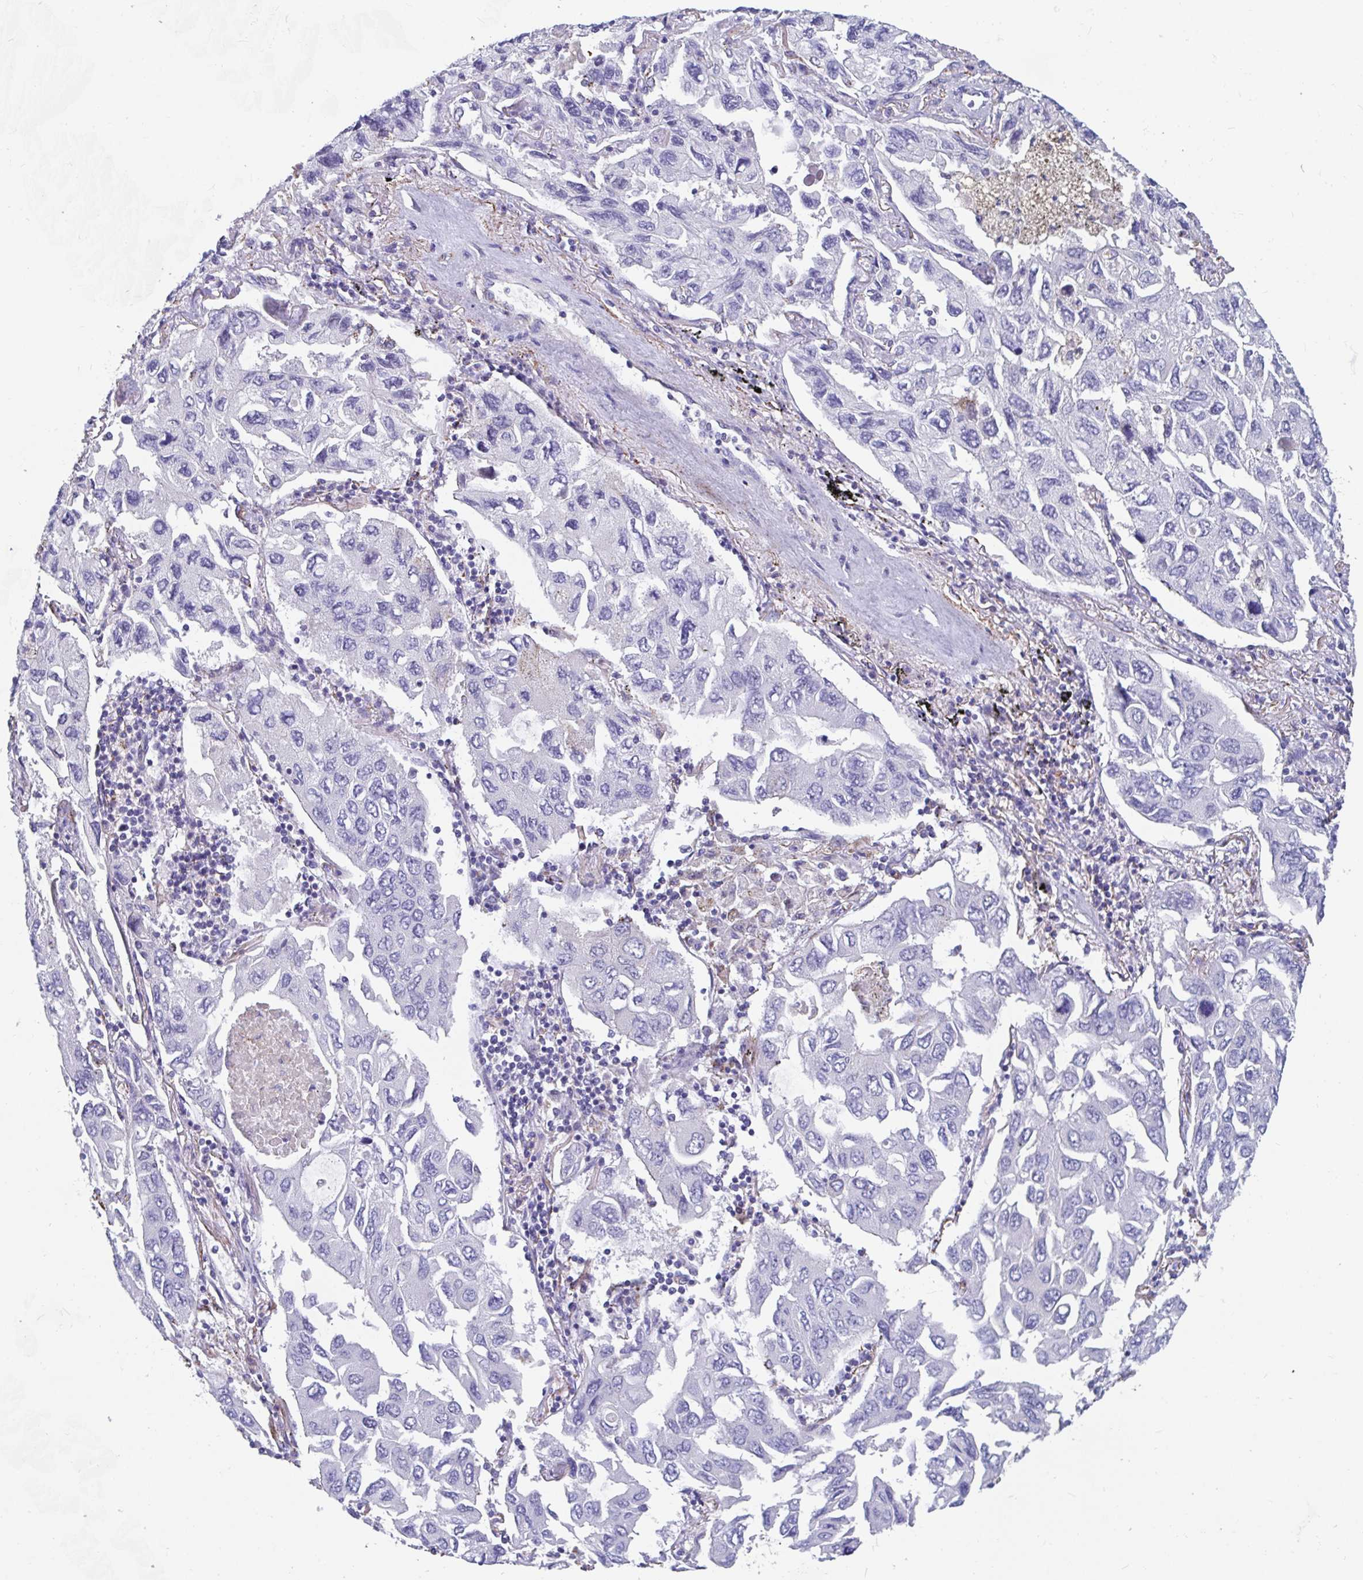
{"staining": {"intensity": "negative", "quantity": "none", "location": "none"}, "tissue": "lung cancer", "cell_type": "Tumor cells", "image_type": "cancer", "snomed": [{"axis": "morphology", "description": "Adenocarcinoma, NOS"}, {"axis": "topography", "description": "Lung"}], "caption": "High magnification brightfield microscopy of lung cancer (adenocarcinoma) stained with DAB (brown) and counterstained with hematoxylin (blue): tumor cells show no significant staining. The staining is performed using DAB brown chromogen with nuclei counter-stained in using hematoxylin.", "gene": "FAM156B", "patient": {"sex": "male", "age": 64}}